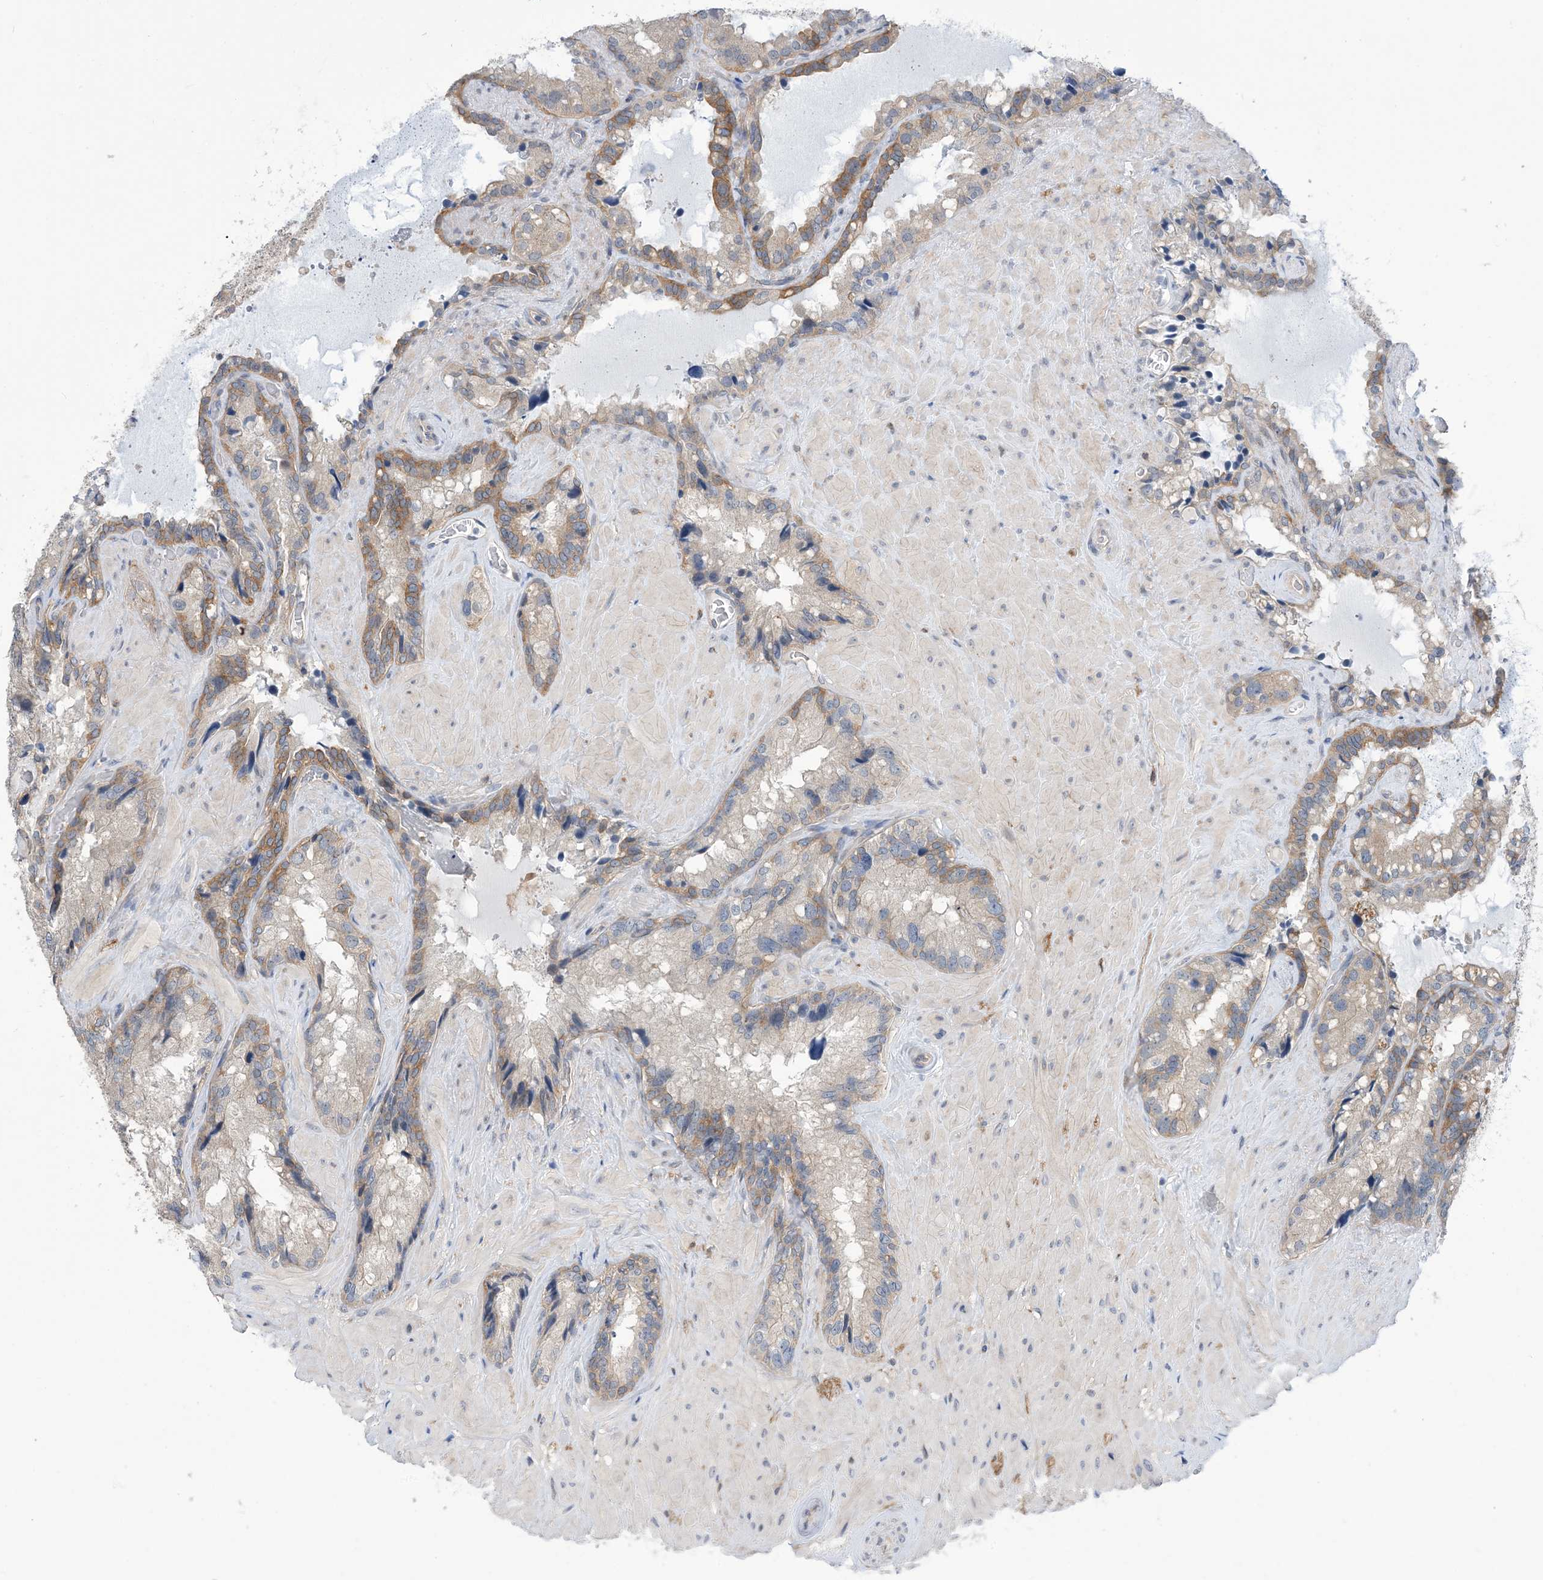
{"staining": {"intensity": "weak", "quantity": "25%-75%", "location": "cytoplasmic/membranous"}, "tissue": "seminal vesicle", "cell_type": "Glandular cells", "image_type": "normal", "snomed": [{"axis": "morphology", "description": "Normal tissue, NOS"}, {"axis": "topography", "description": "Prostate"}, {"axis": "topography", "description": "Seminal veicle"}], "caption": "Protein staining of unremarkable seminal vesicle displays weak cytoplasmic/membranous staining in about 25%-75% of glandular cells. (Brightfield microscopy of DAB IHC at high magnification).", "gene": "EHBP1", "patient": {"sex": "male", "age": 68}}